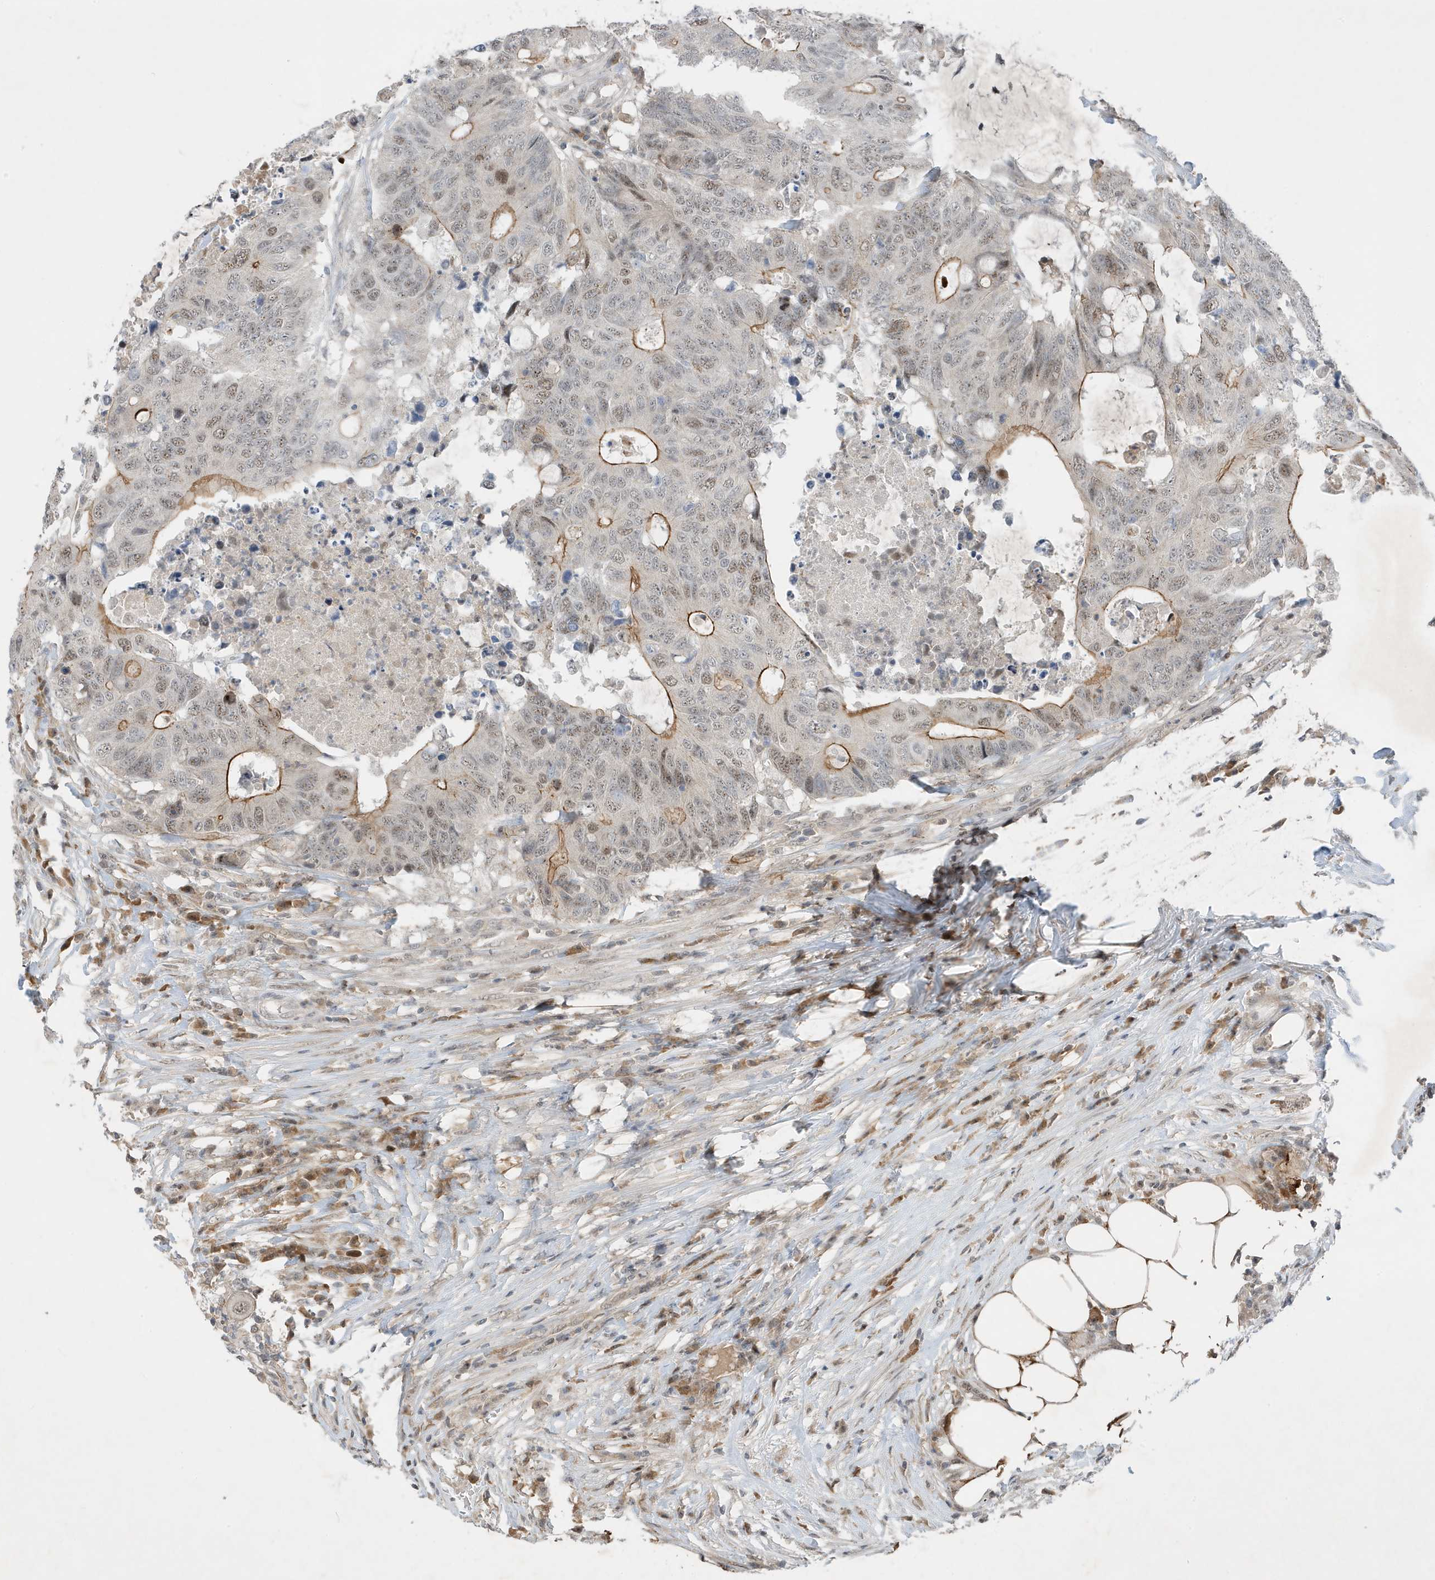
{"staining": {"intensity": "moderate", "quantity": "<25%", "location": "cytoplasmic/membranous"}, "tissue": "colorectal cancer", "cell_type": "Tumor cells", "image_type": "cancer", "snomed": [{"axis": "morphology", "description": "Adenocarcinoma, NOS"}, {"axis": "topography", "description": "Colon"}], "caption": "This image reveals adenocarcinoma (colorectal) stained with immunohistochemistry (IHC) to label a protein in brown. The cytoplasmic/membranous of tumor cells show moderate positivity for the protein. Nuclei are counter-stained blue.", "gene": "MAST3", "patient": {"sex": "male", "age": 71}}